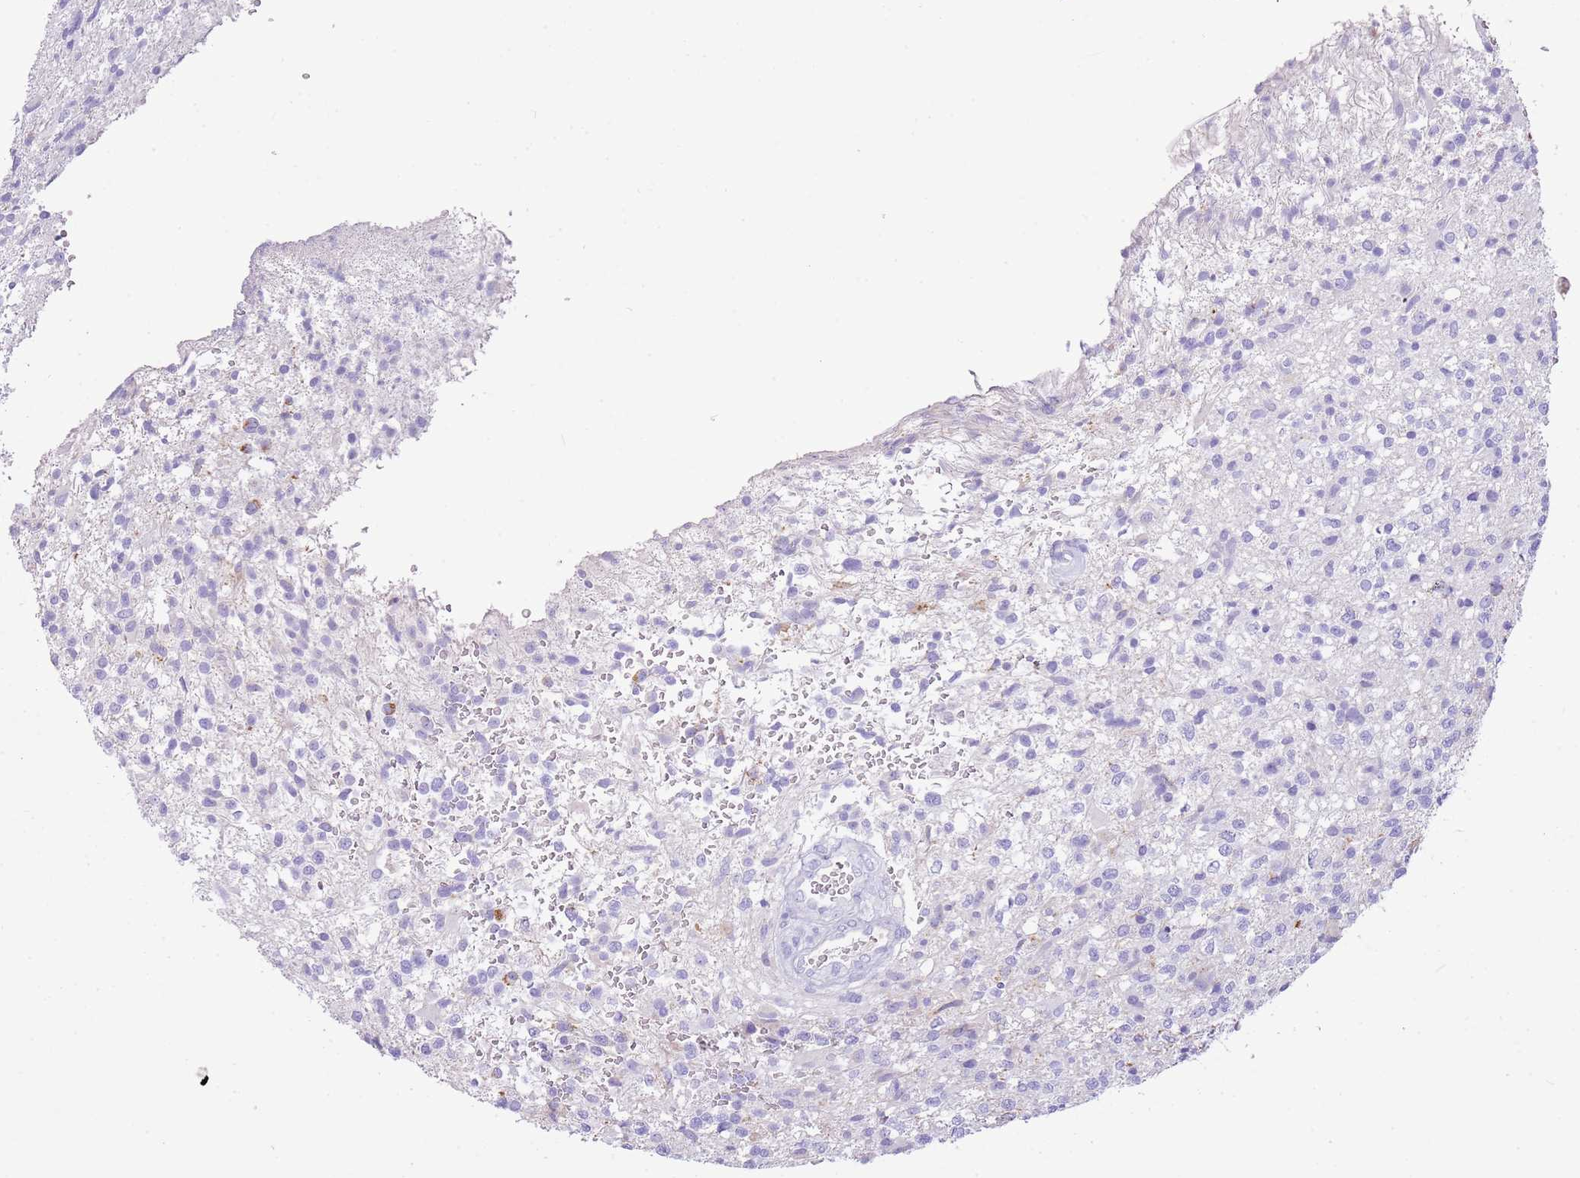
{"staining": {"intensity": "negative", "quantity": "none", "location": "none"}, "tissue": "glioma", "cell_type": "Tumor cells", "image_type": "cancer", "snomed": [{"axis": "morphology", "description": "Glioma, malignant, High grade"}, {"axis": "topography", "description": "Brain"}], "caption": "A photomicrograph of glioma stained for a protein displays no brown staining in tumor cells.", "gene": "IGKV3D-11", "patient": {"sex": "male", "age": 56}}